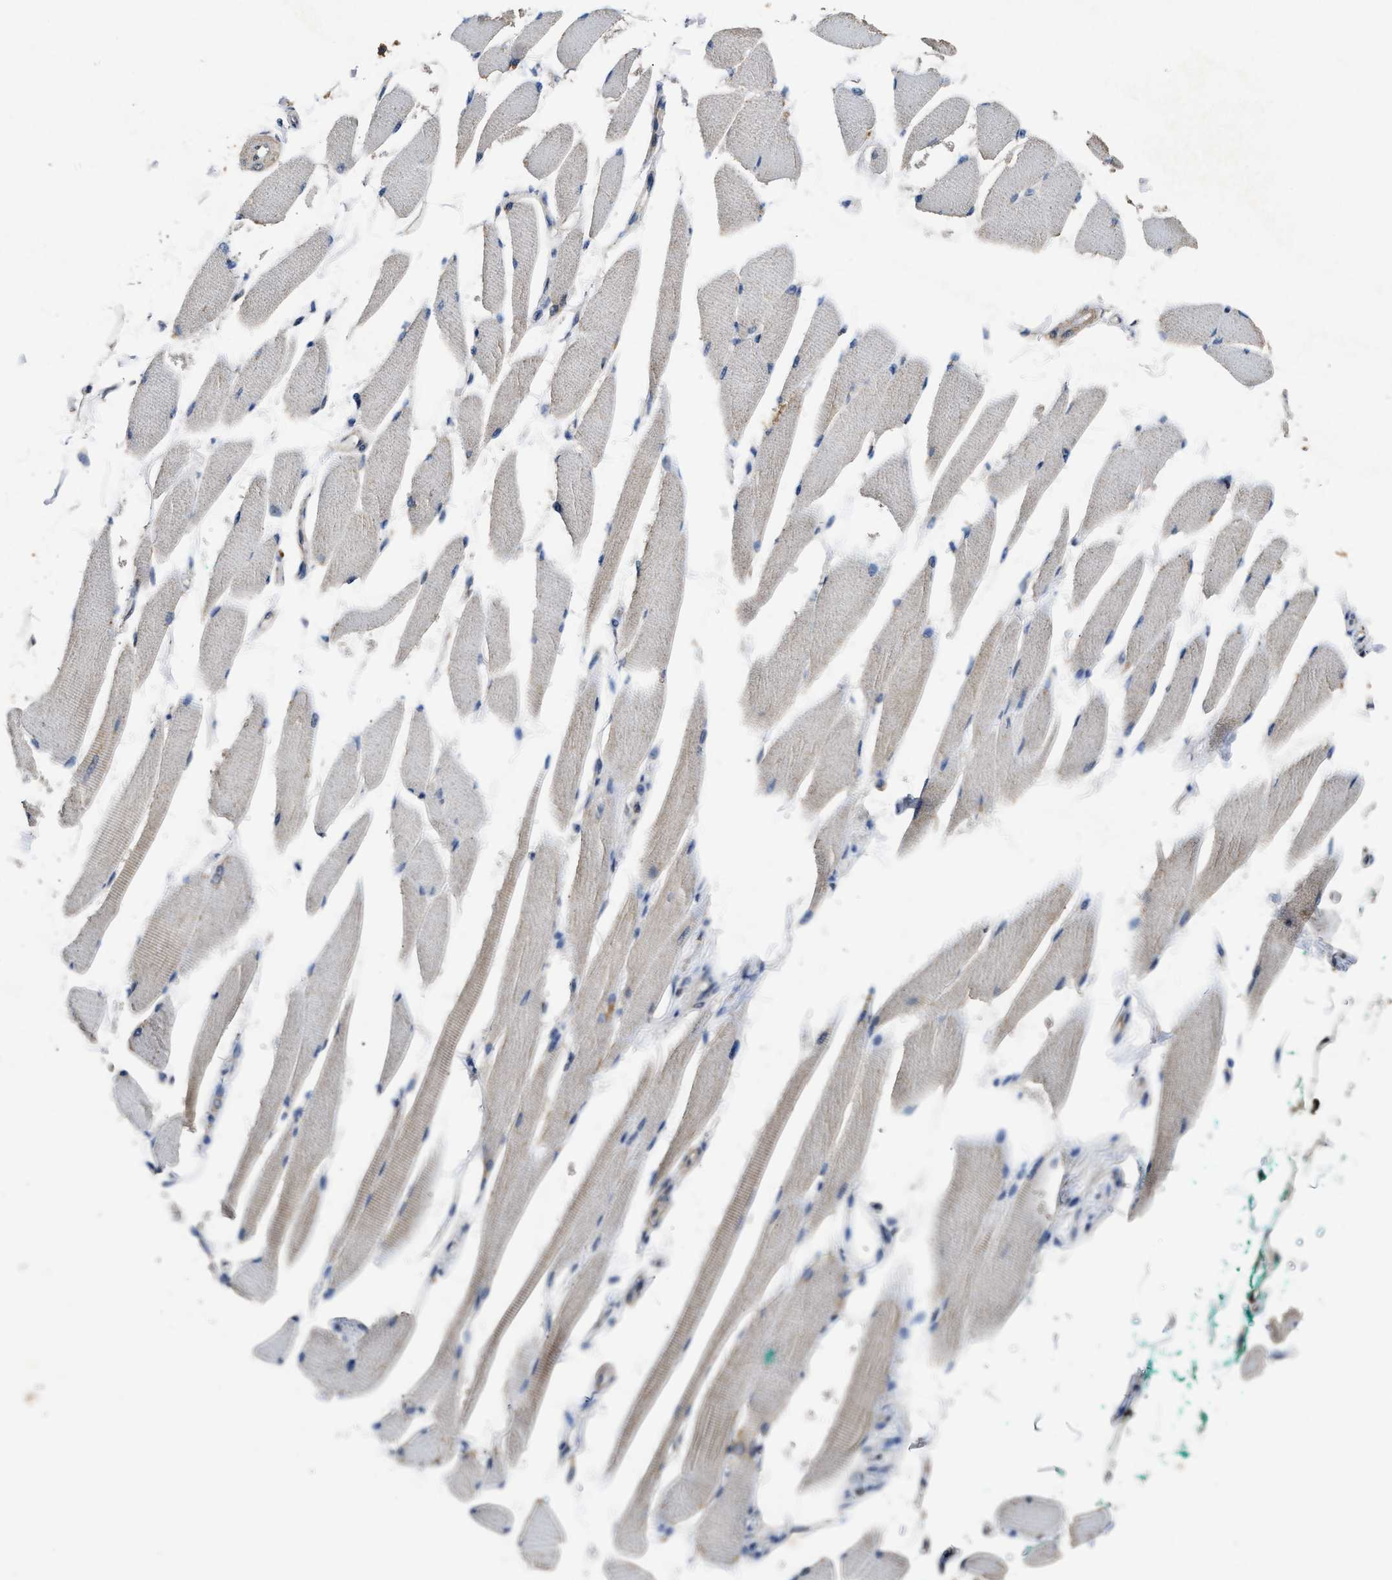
{"staining": {"intensity": "negative", "quantity": "none", "location": "none"}, "tissue": "skeletal muscle", "cell_type": "Myocytes", "image_type": "normal", "snomed": [{"axis": "morphology", "description": "Normal tissue, NOS"}, {"axis": "topography", "description": "Skeletal muscle"}, {"axis": "topography", "description": "Oral tissue"}, {"axis": "topography", "description": "Peripheral nerve tissue"}], "caption": "Immunohistochemical staining of benign human skeletal muscle demonstrates no significant staining in myocytes. Brightfield microscopy of immunohistochemistry (IHC) stained with DAB (3,3'-diaminobenzidine) (brown) and hematoxylin (blue), captured at high magnification.", "gene": "ACAT2", "patient": {"sex": "female", "age": 84}}